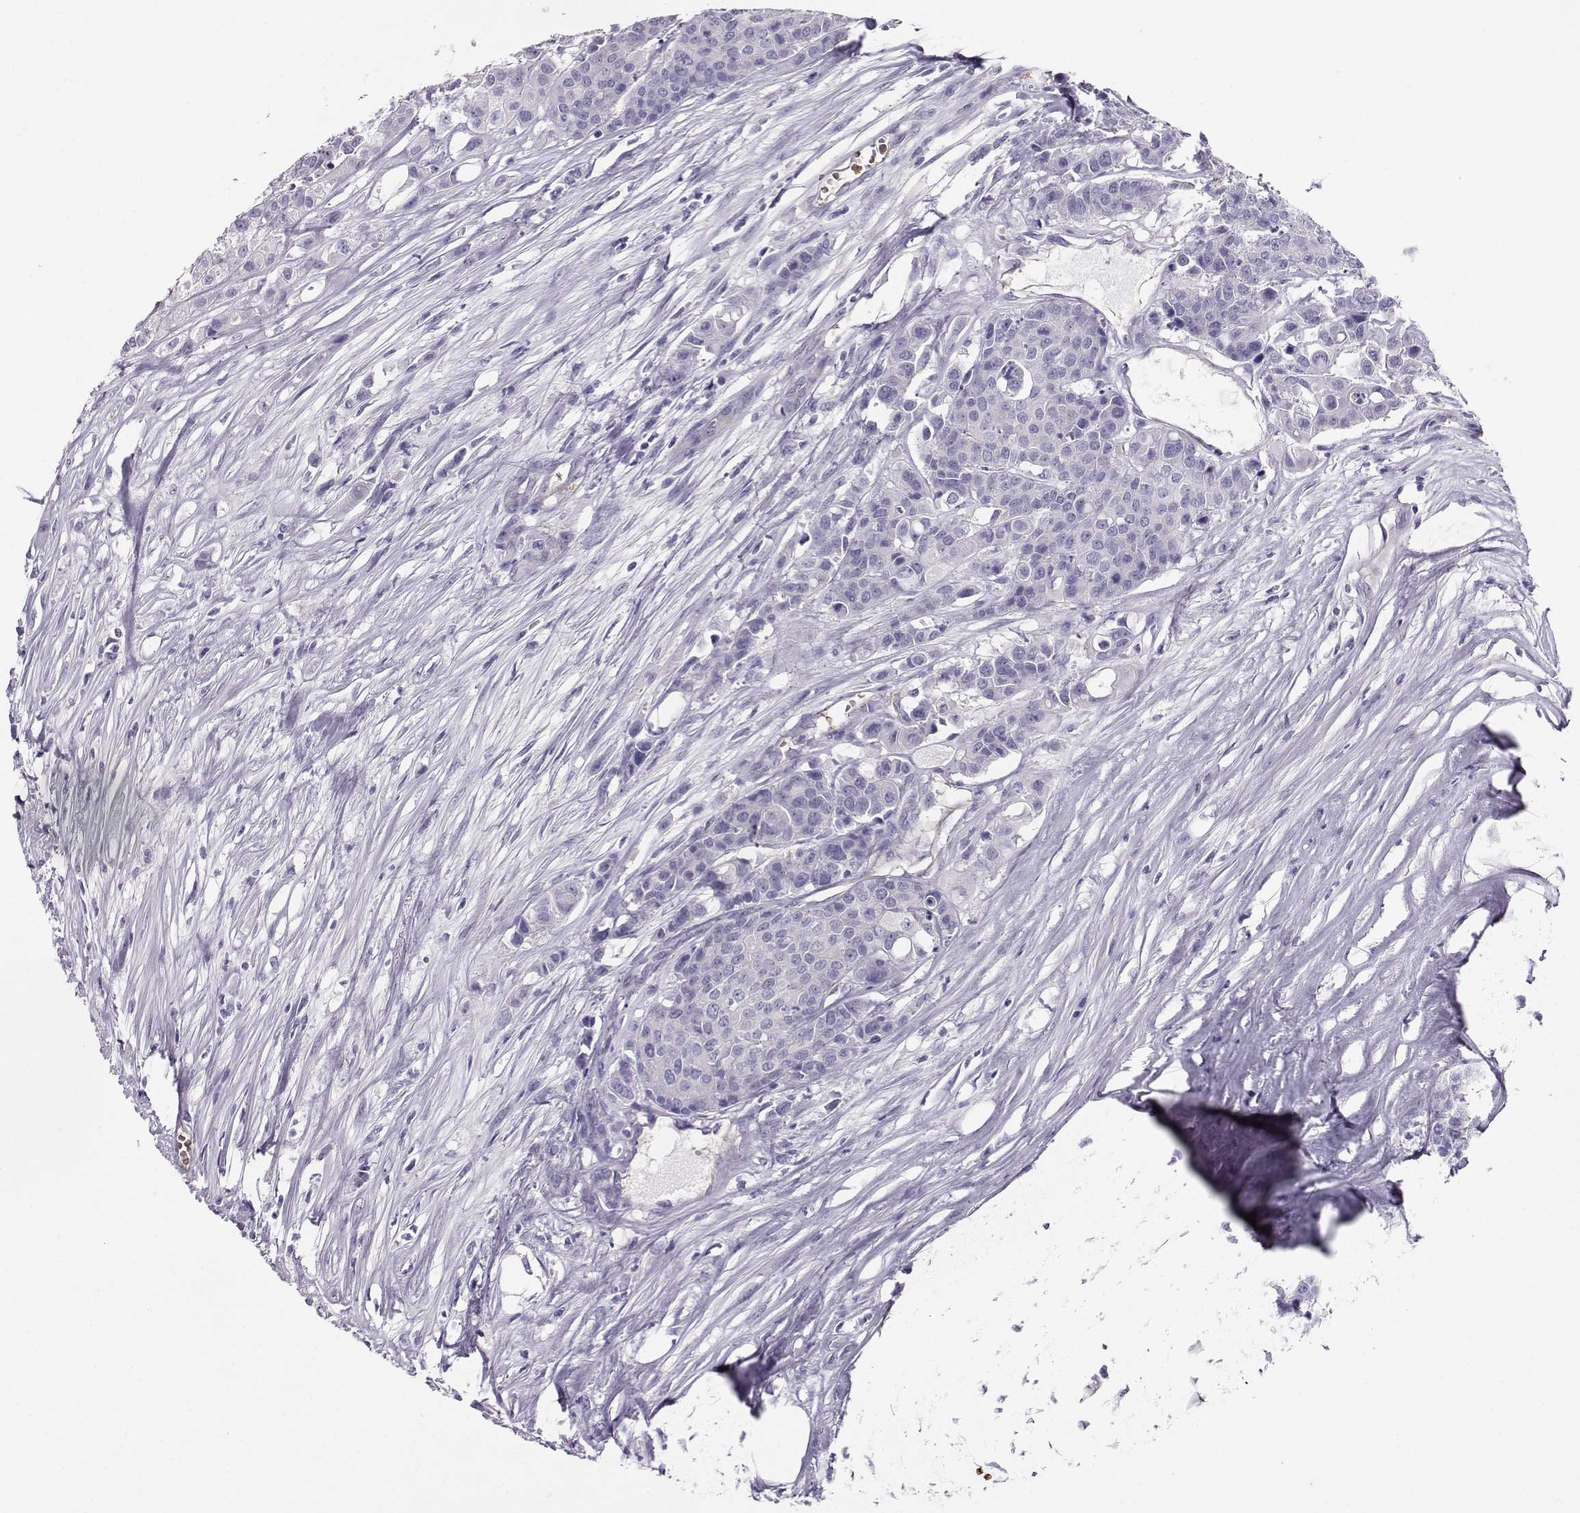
{"staining": {"intensity": "negative", "quantity": "none", "location": "none"}, "tissue": "carcinoid", "cell_type": "Tumor cells", "image_type": "cancer", "snomed": [{"axis": "morphology", "description": "Carcinoid, malignant, NOS"}, {"axis": "topography", "description": "Colon"}], "caption": "DAB immunohistochemical staining of carcinoid (malignant) displays no significant staining in tumor cells. (DAB IHC with hematoxylin counter stain).", "gene": "CLUL1", "patient": {"sex": "male", "age": 81}}